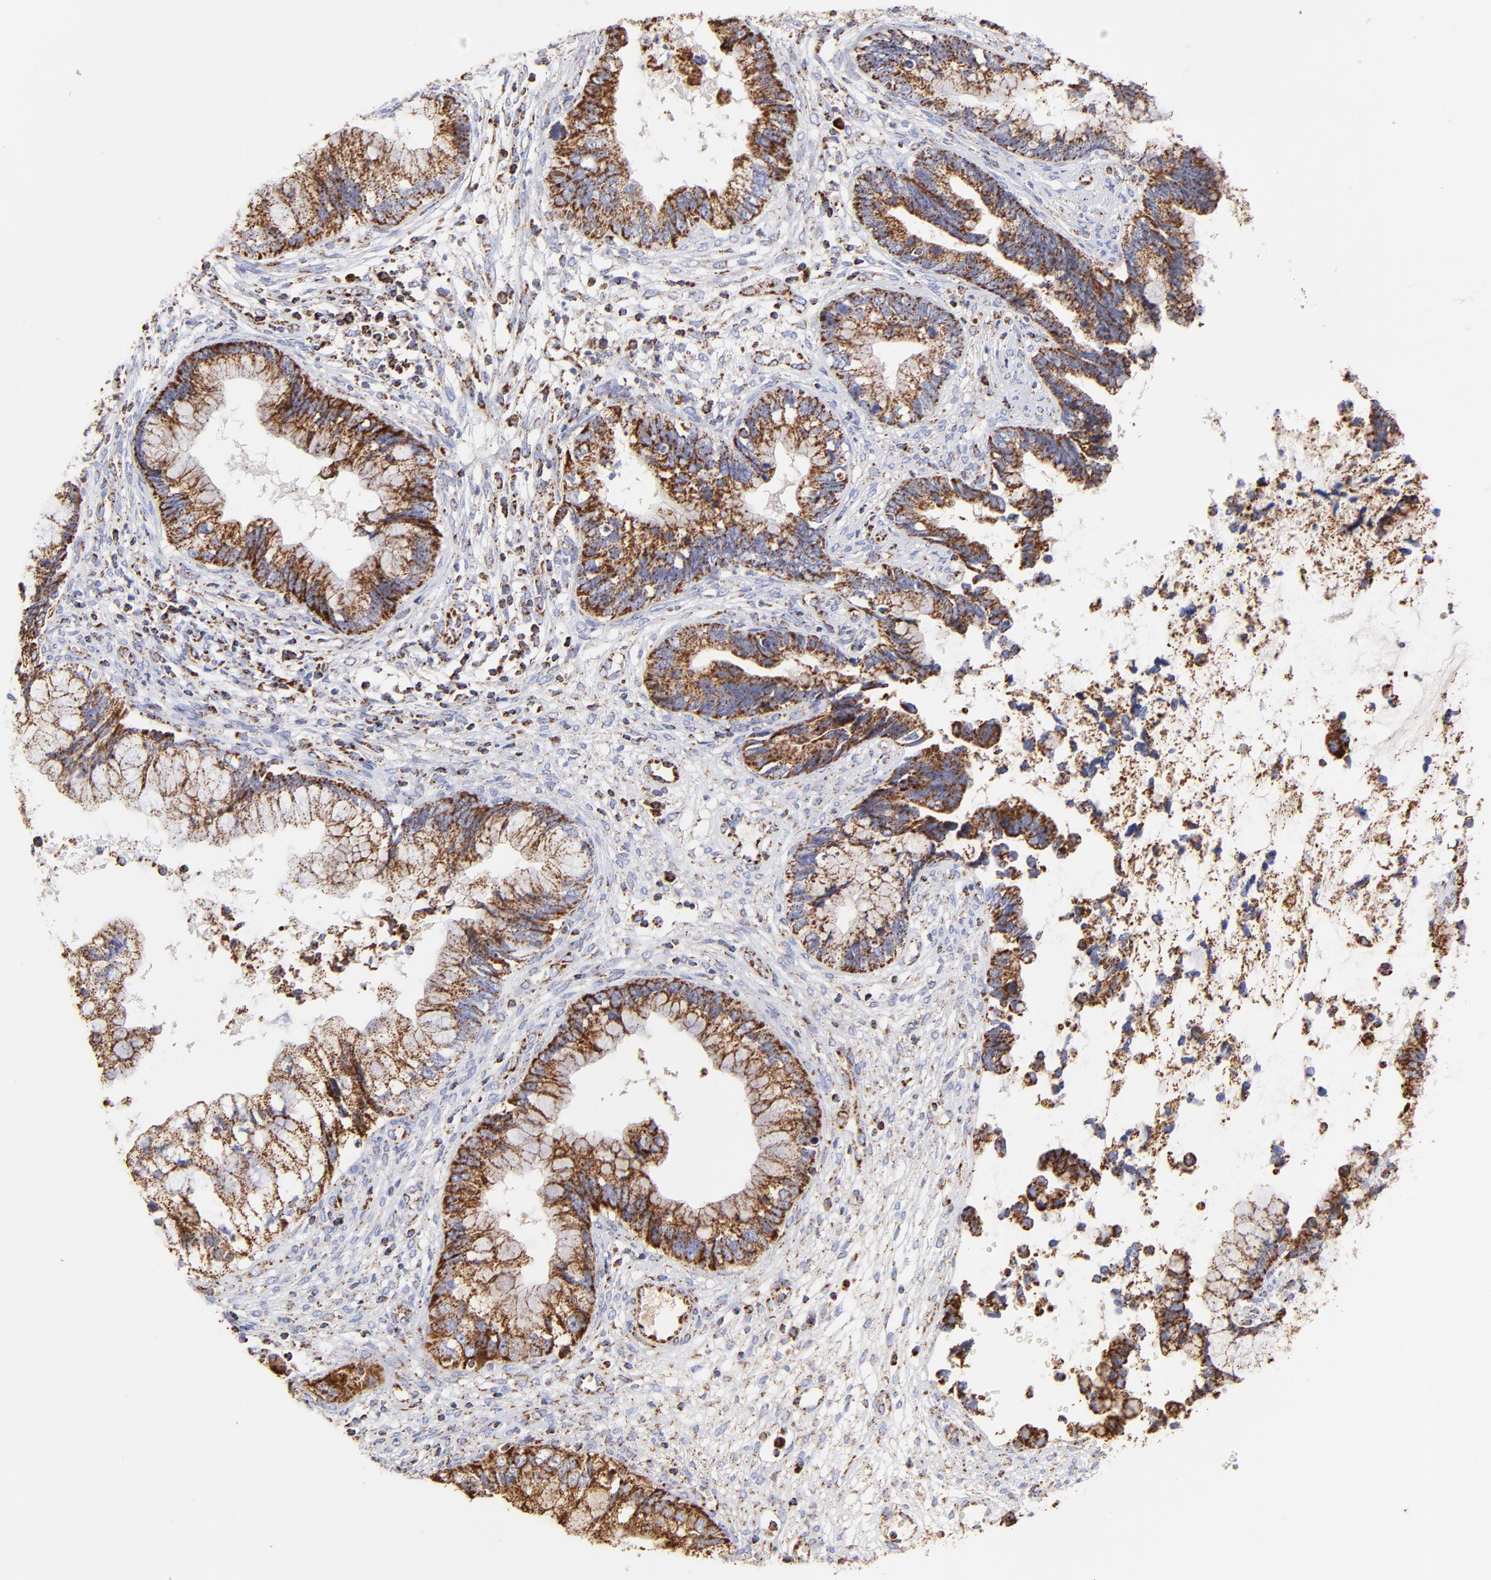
{"staining": {"intensity": "strong", "quantity": ">75%", "location": "cytoplasmic/membranous"}, "tissue": "cervical cancer", "cell_type": "Tumor cells", "image_type": "cancer", "snomed": [{"axis": "morphology", "description": "Adenocarcinoma, NOS"}, {"axis": "topography", "description": "Cervix"}], "caption": "The image exhibits a brown stain indicating the presence of a protein in the cytoplasmic/membranous of tumor cells in adenocarcinoma (cervical). Using DAB (brown) and hematoxylin (blue) stains, captured at high magnification using brightfield microscopy.", "gene": "ECH1", "patient": {"sex": "female", "age": 44}}